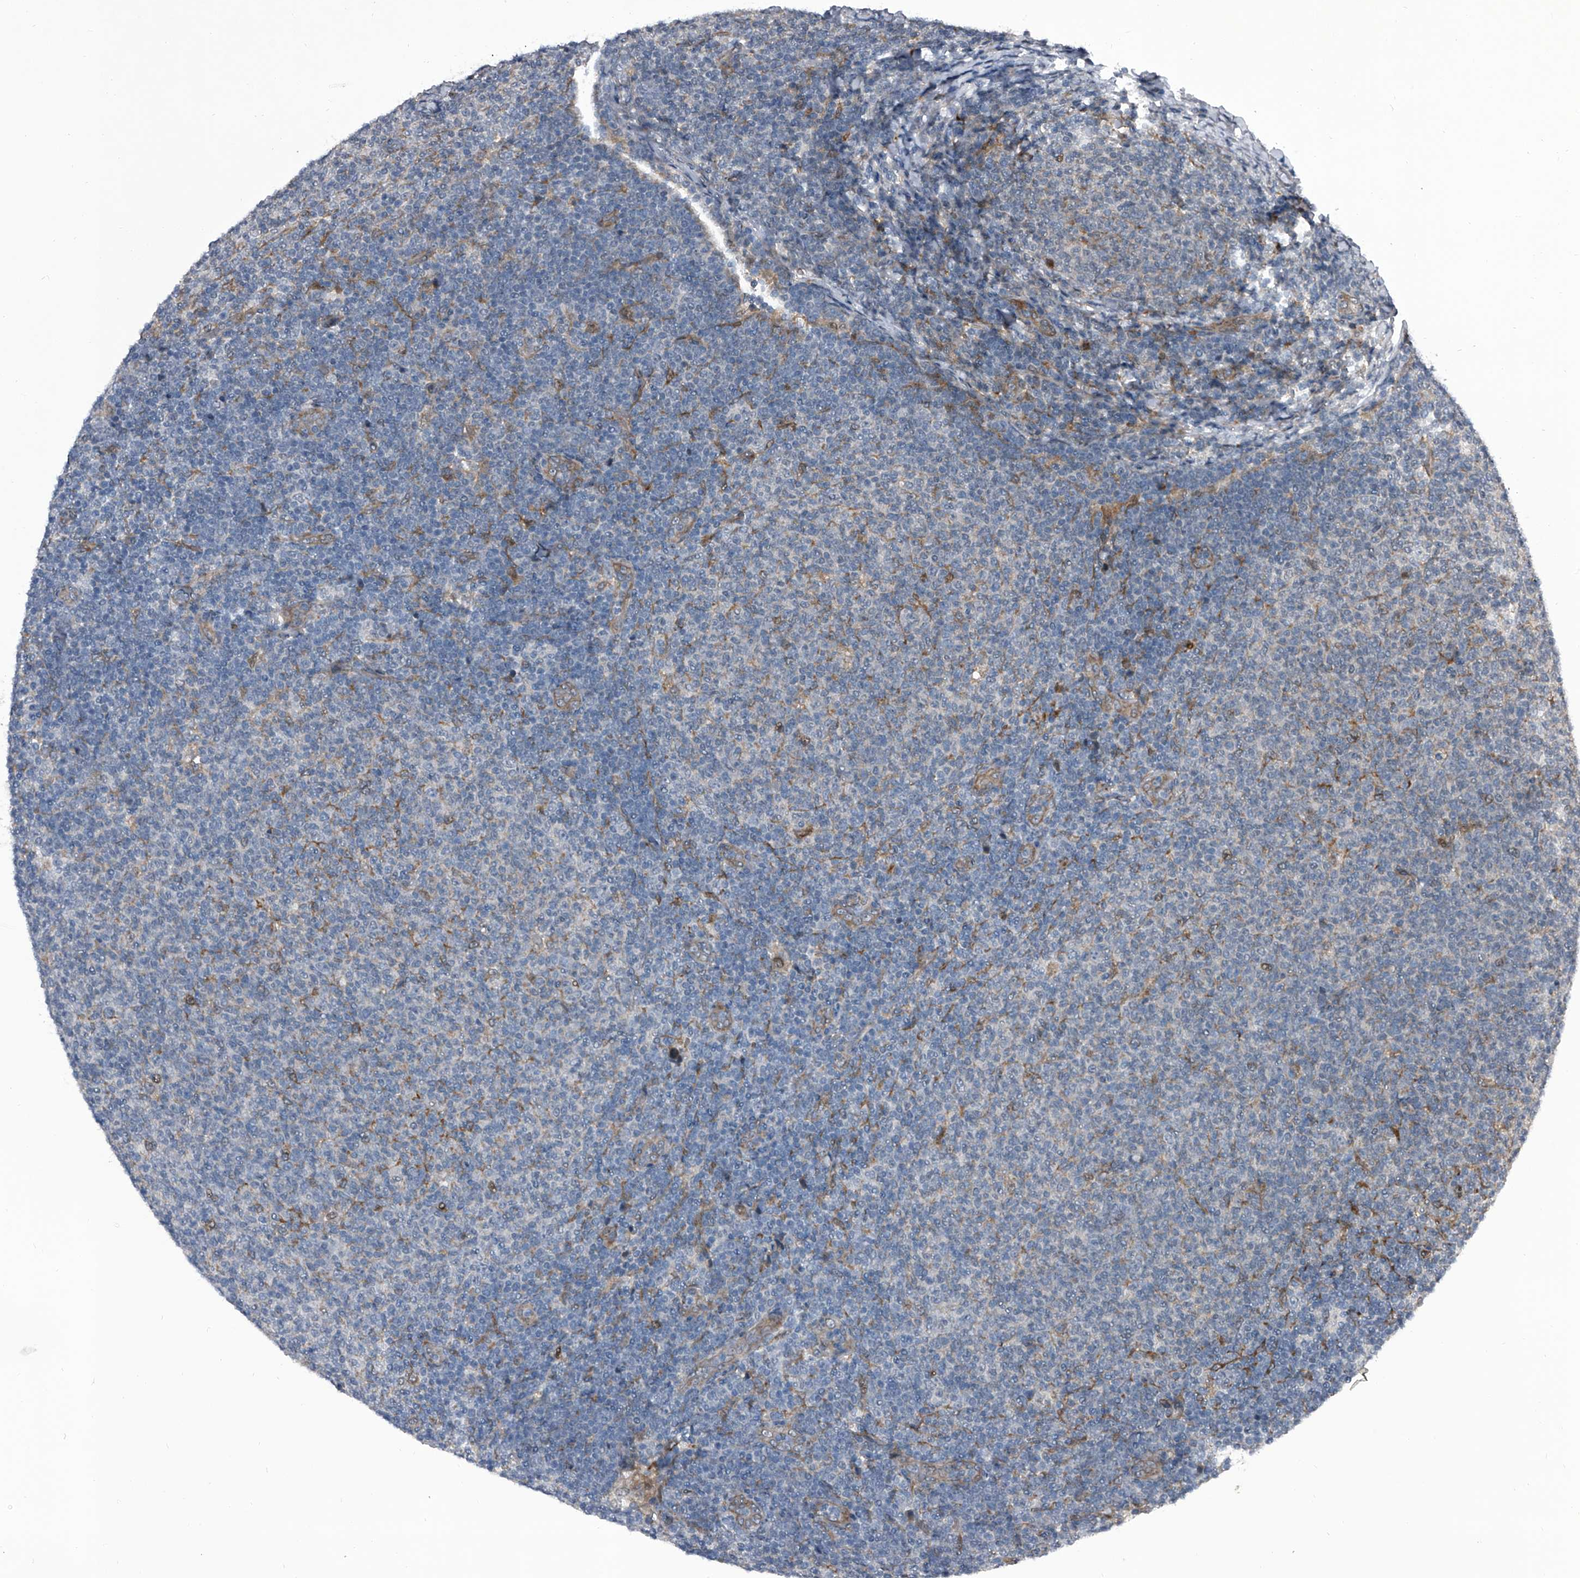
{"staining": {"intensity": "negative", "quantity": "none", "location": "none"}, "tissue": "lymphoma", "cell_type": "Tumor cells", "image_type": "cancer", "snomed": [{"axis": "morphology", "description": "Malignant lymphoma, non-Hodgkin's type, Low grade"}, {"axis": "topography", "description": "Lymph node"}], "caption": "Immunohistochemistry (IHC) photomicrograph of human low-grade malignant lymphoma, non-Hodgkin's type stained for a protein (brown), which exhibits no staining in tumor cells.", "gene": "ELK4", "patient": {"sex": "male", "age": 66}}